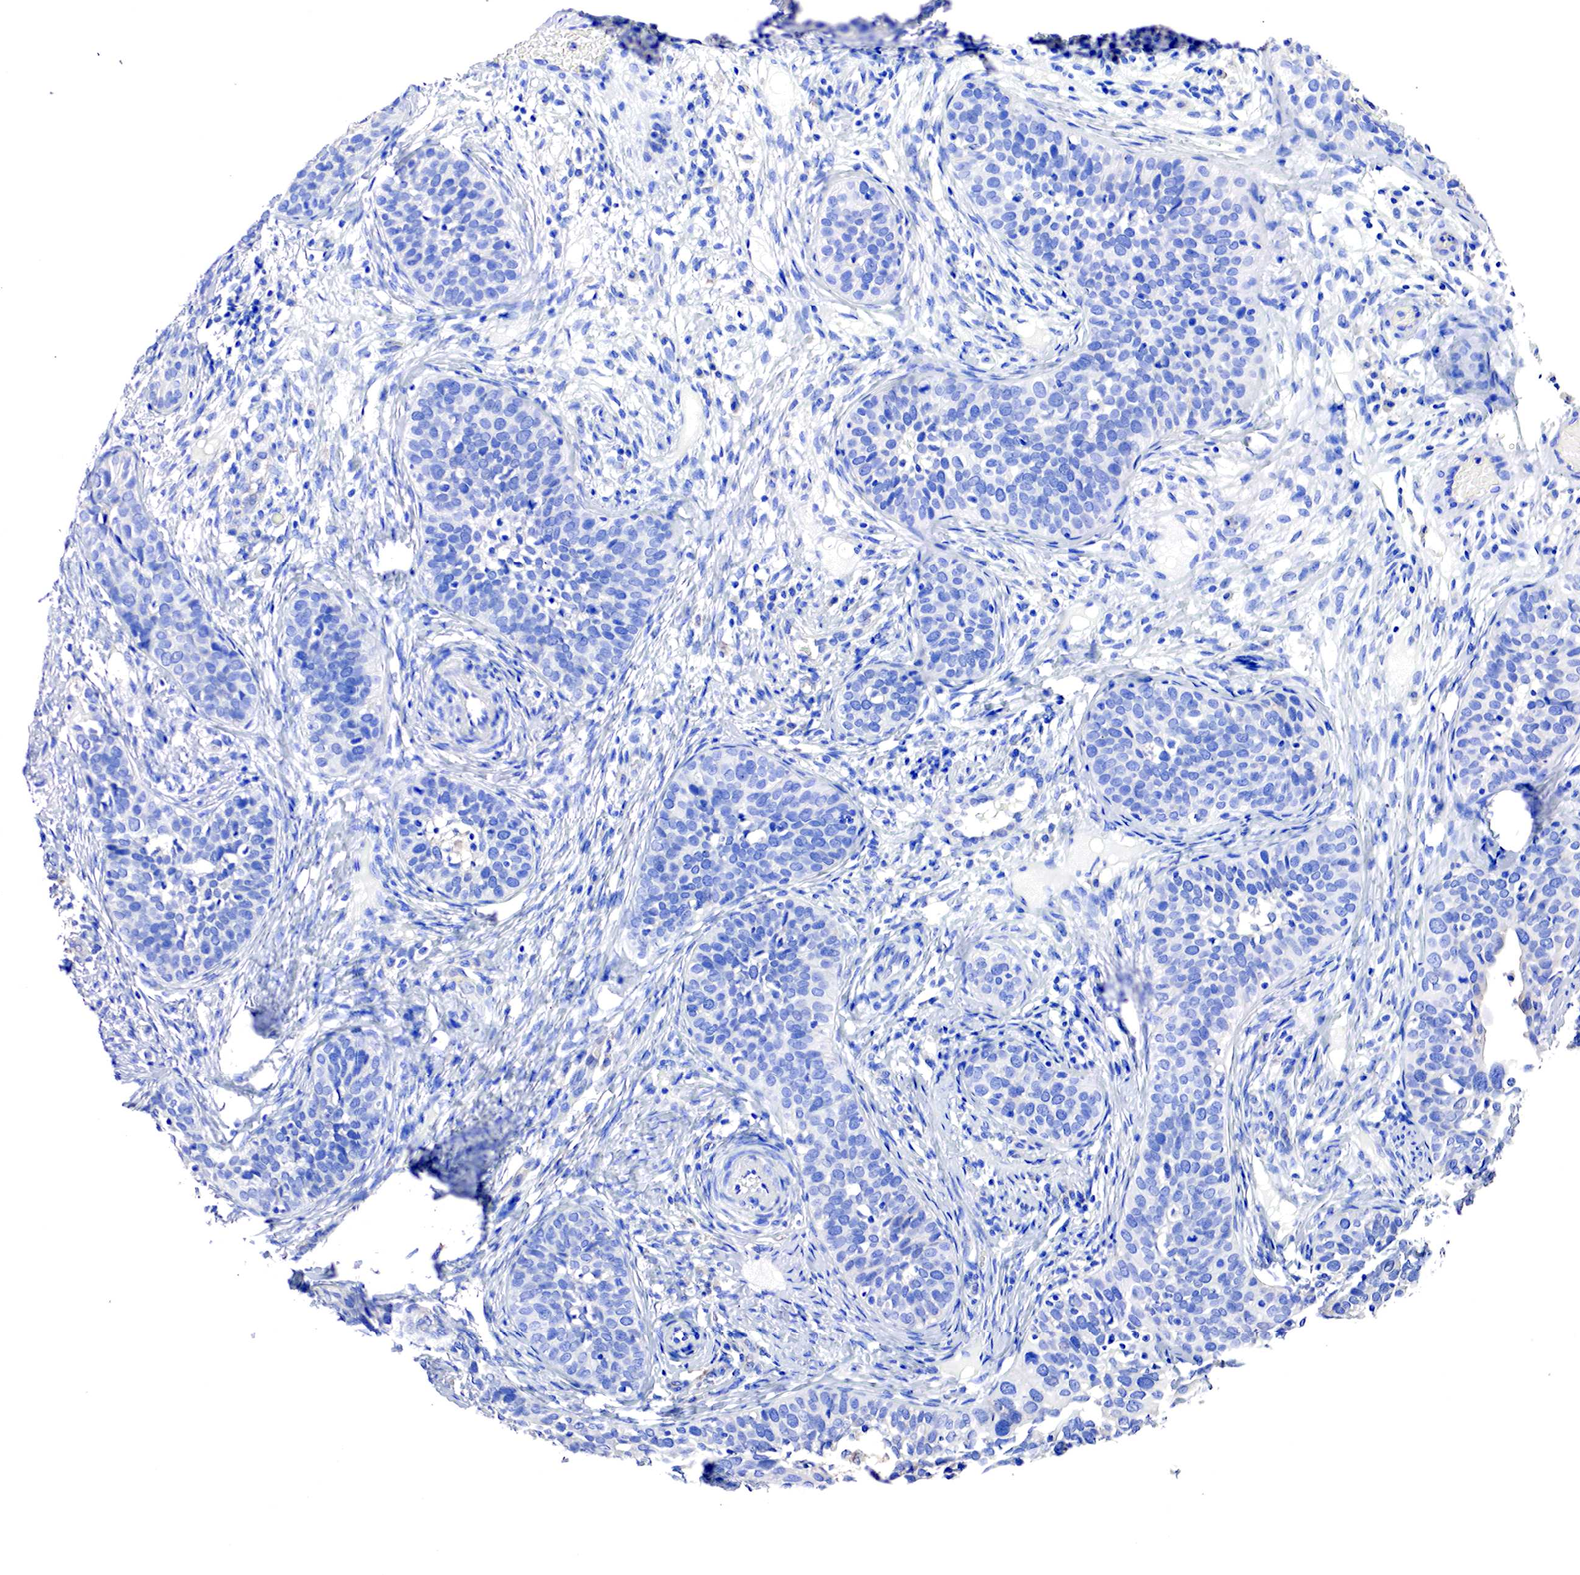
{"staining": {"intensity": "negative", "quantity": "none", "location": "none"}, "tissue": "cervical cancer", "cell_type": "Tumor cells", "image_type": "cancer", "snomed": [{"axis": "morphology", "description": "Squamous cell carcinoma, NOS"}, {"axis": "topography", "description": "Cervix"}], "caption": "Cervical cancer (squamous cell carcinoma) was stained to show a protein in brown. There is no significant expression in tumor cells.", "gene": "RDX", "patient": {"sex": "female", "age": 31}}